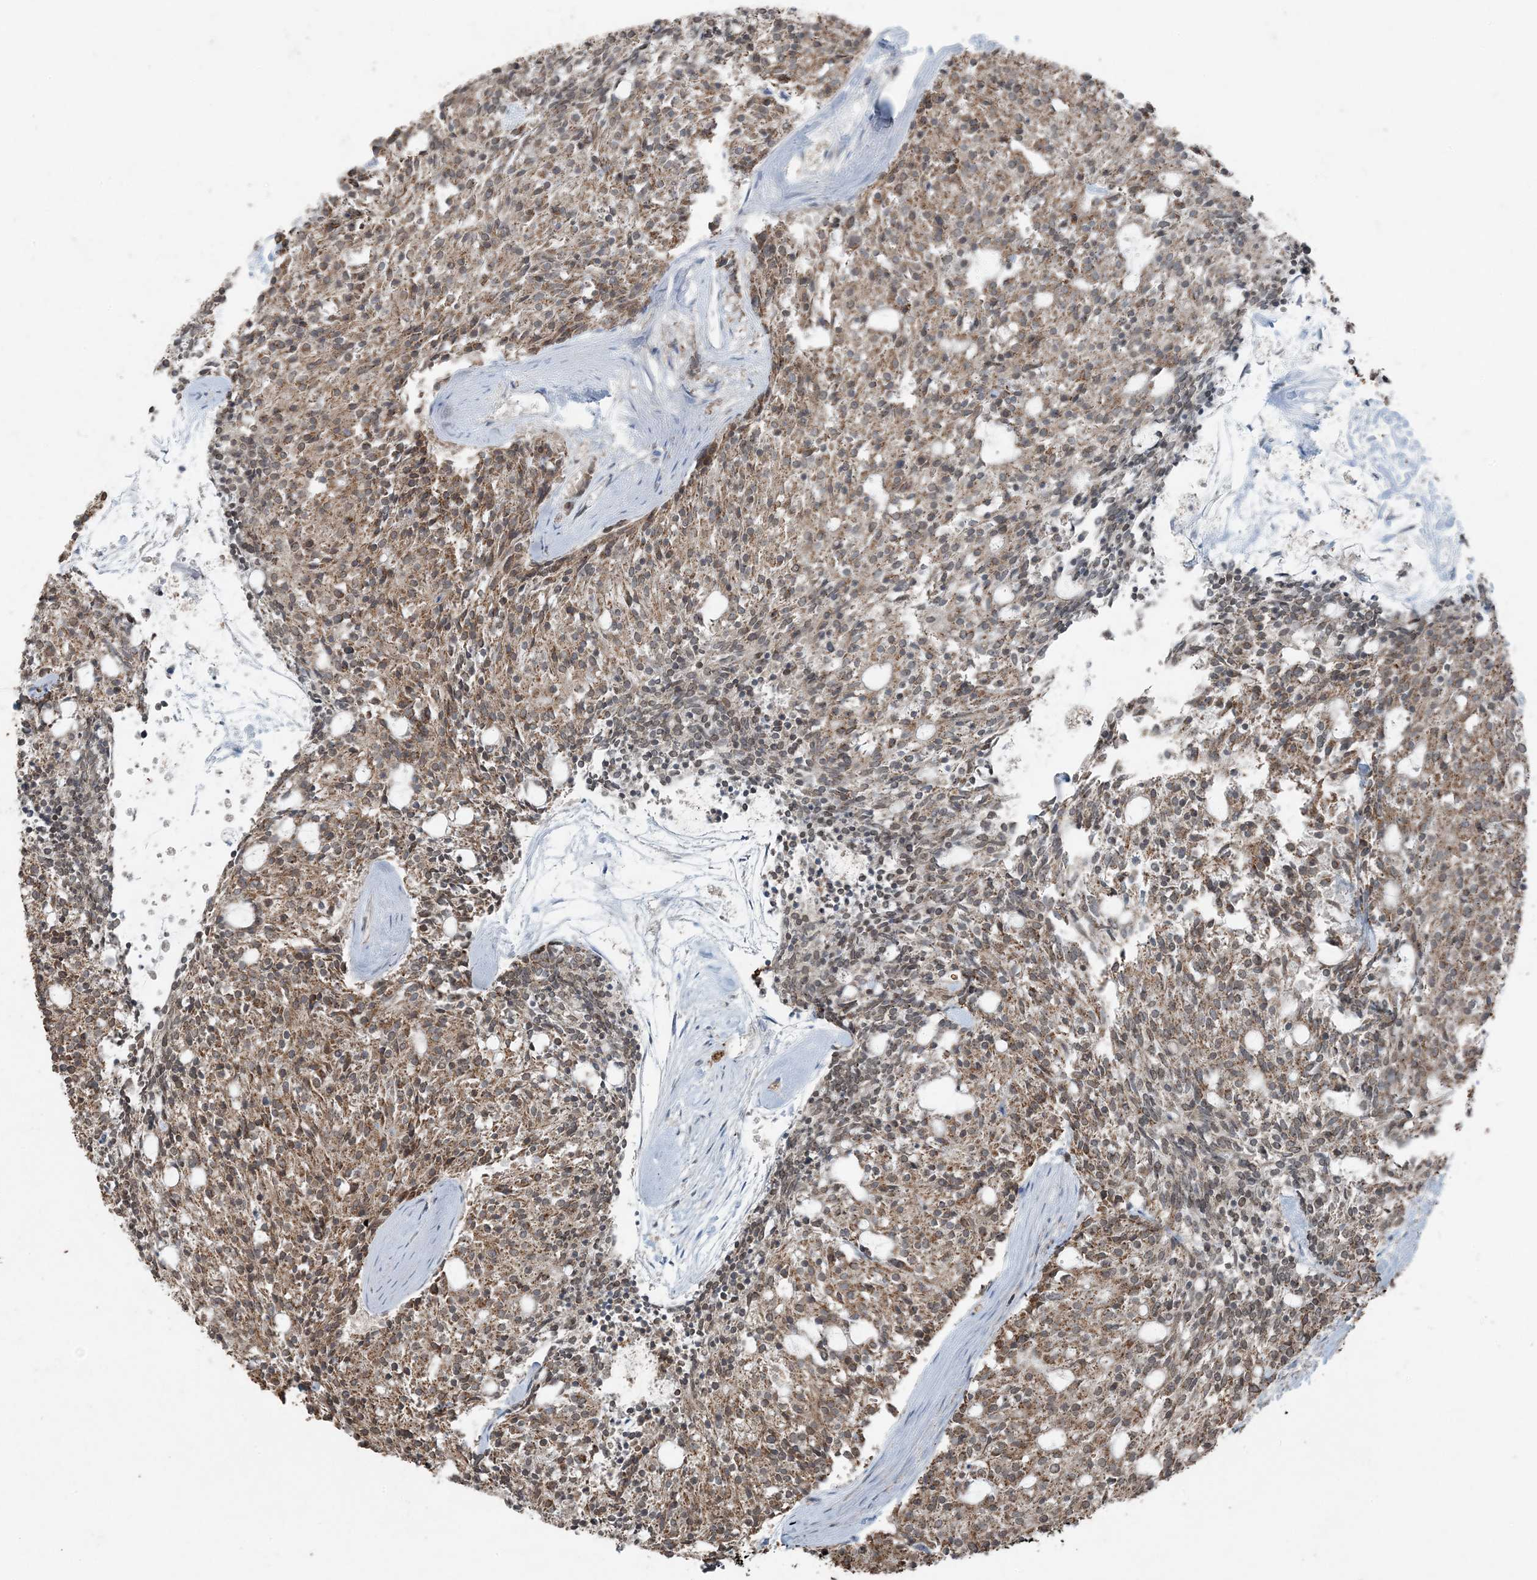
{"staining": {"intensity": "moderate", "quantity": ">75%", "location": "cytoplasmic/membranous"}, "tissue": "carcinoid", "cell_type": "Tumor cells", "image_type": "cancer", "snomed": [{"axis": "morphology", "description": "Carcinoid, malignant, NOS"}, {"axis": "topography", "description": "Pancreas"}], "caption": "DAB immunohistochemical staining of human carcinoid (malignant) demonstrates moderate cytoplasmic/membranous protein positivity in approximately >75% of tumor cells.", "gene": "GNL1", "patient": {"sex": "female", "age": 54}}